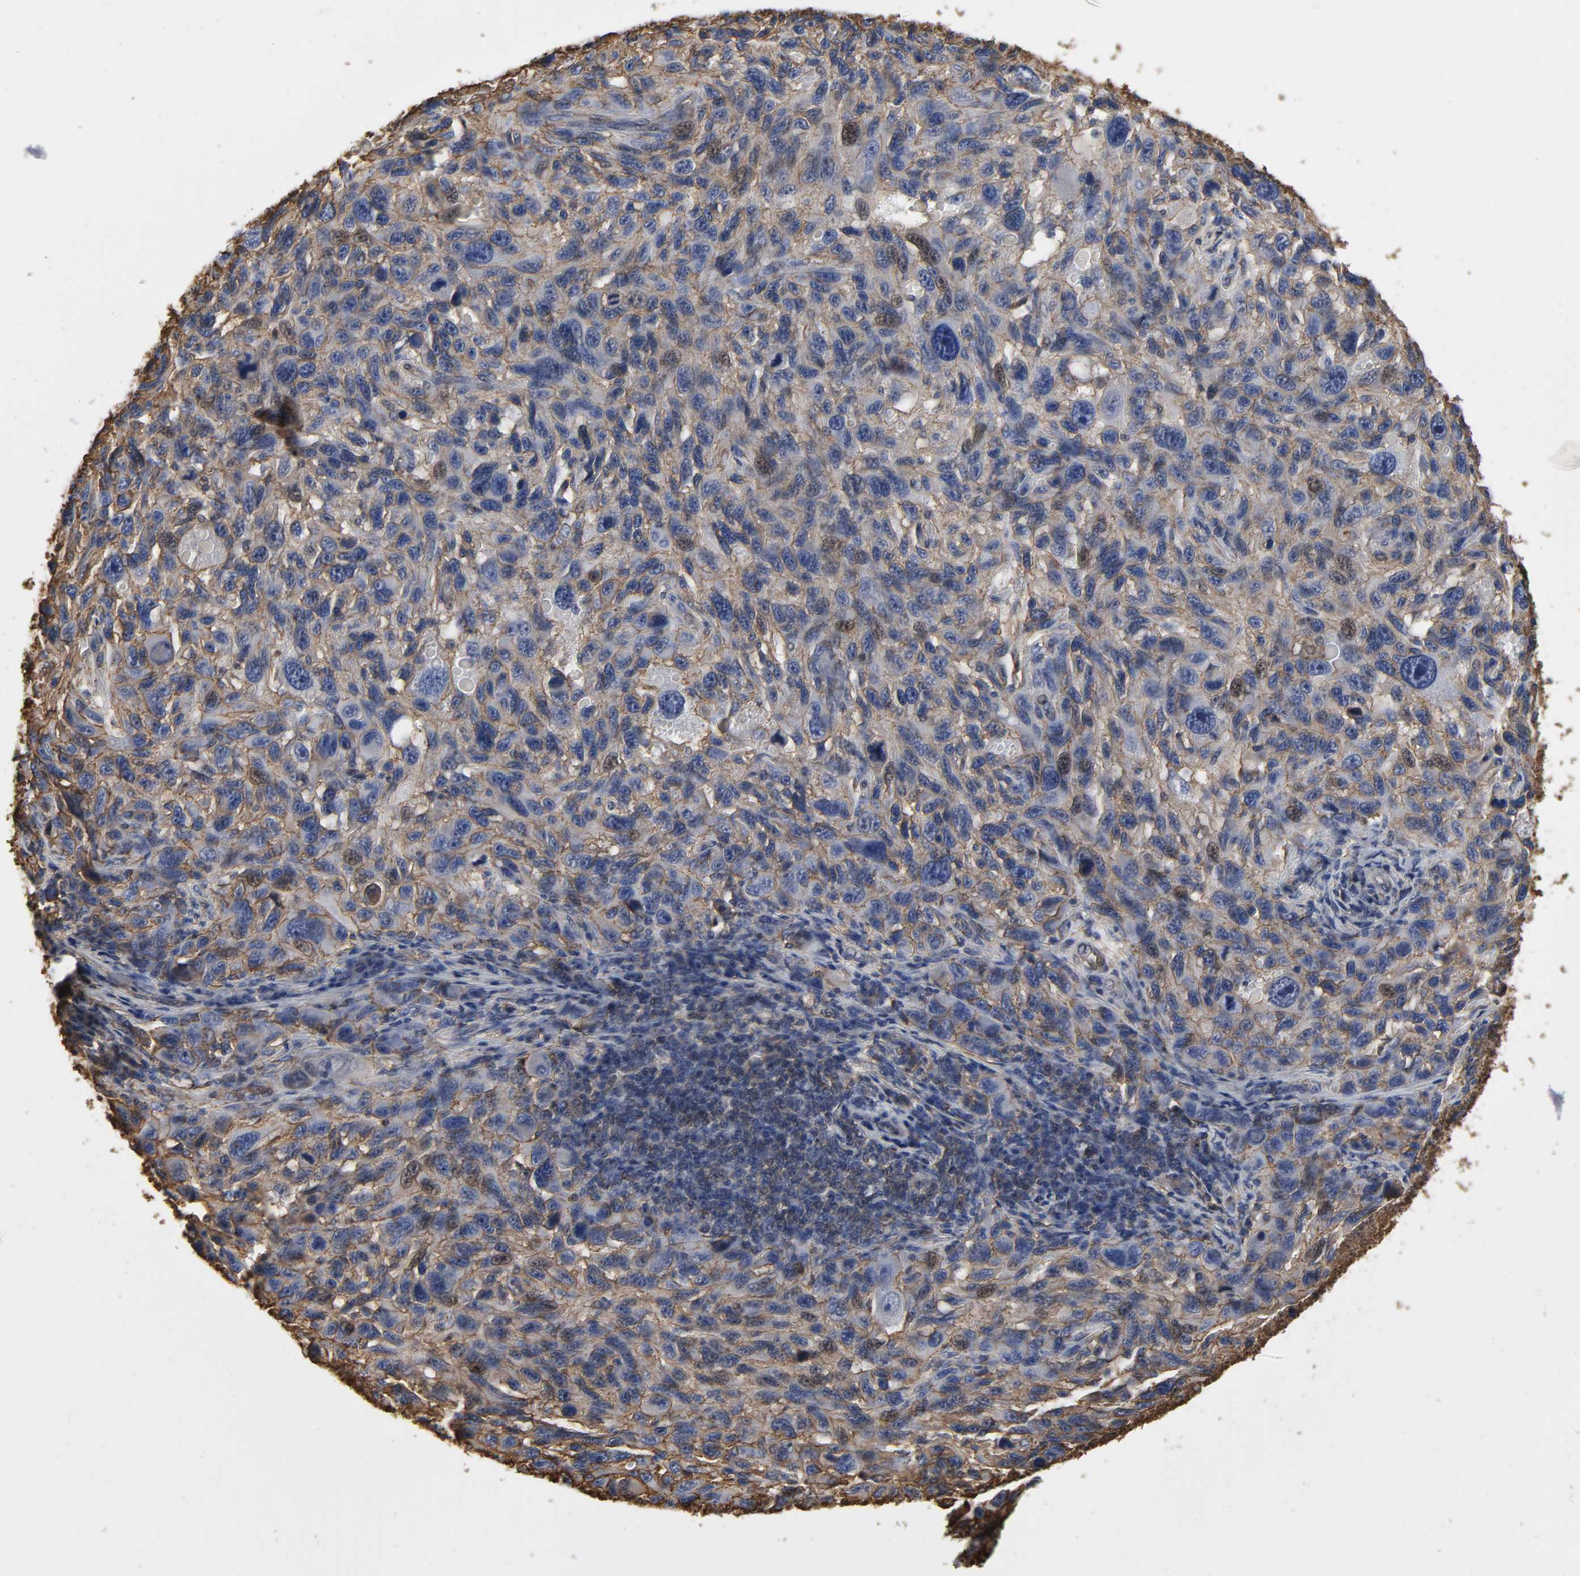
{"staining": {"intensity": "moderate", "quantity": "25%-75%", "location": "cytoplasmic/membranous,nuclear"}, "tissue": "melanoma", "cell_type": "Tumor cells", "image_type": "cancer", "snomed": [{"axis": "morphology", "description": "Malignant melanoma, NOS"}, {"axis": "topography", "description": "Skin"}], "caption": "A high-resolution micrograph shows immunohistochemistry (IHC) staining of malignant melanoma, which displays moderate cytoplasmic/membranous and nuclear positivity in about 25%-75% of tumor cells.", "gene": "ANXA2", "patient": {"sex": "male", "age": 53}}